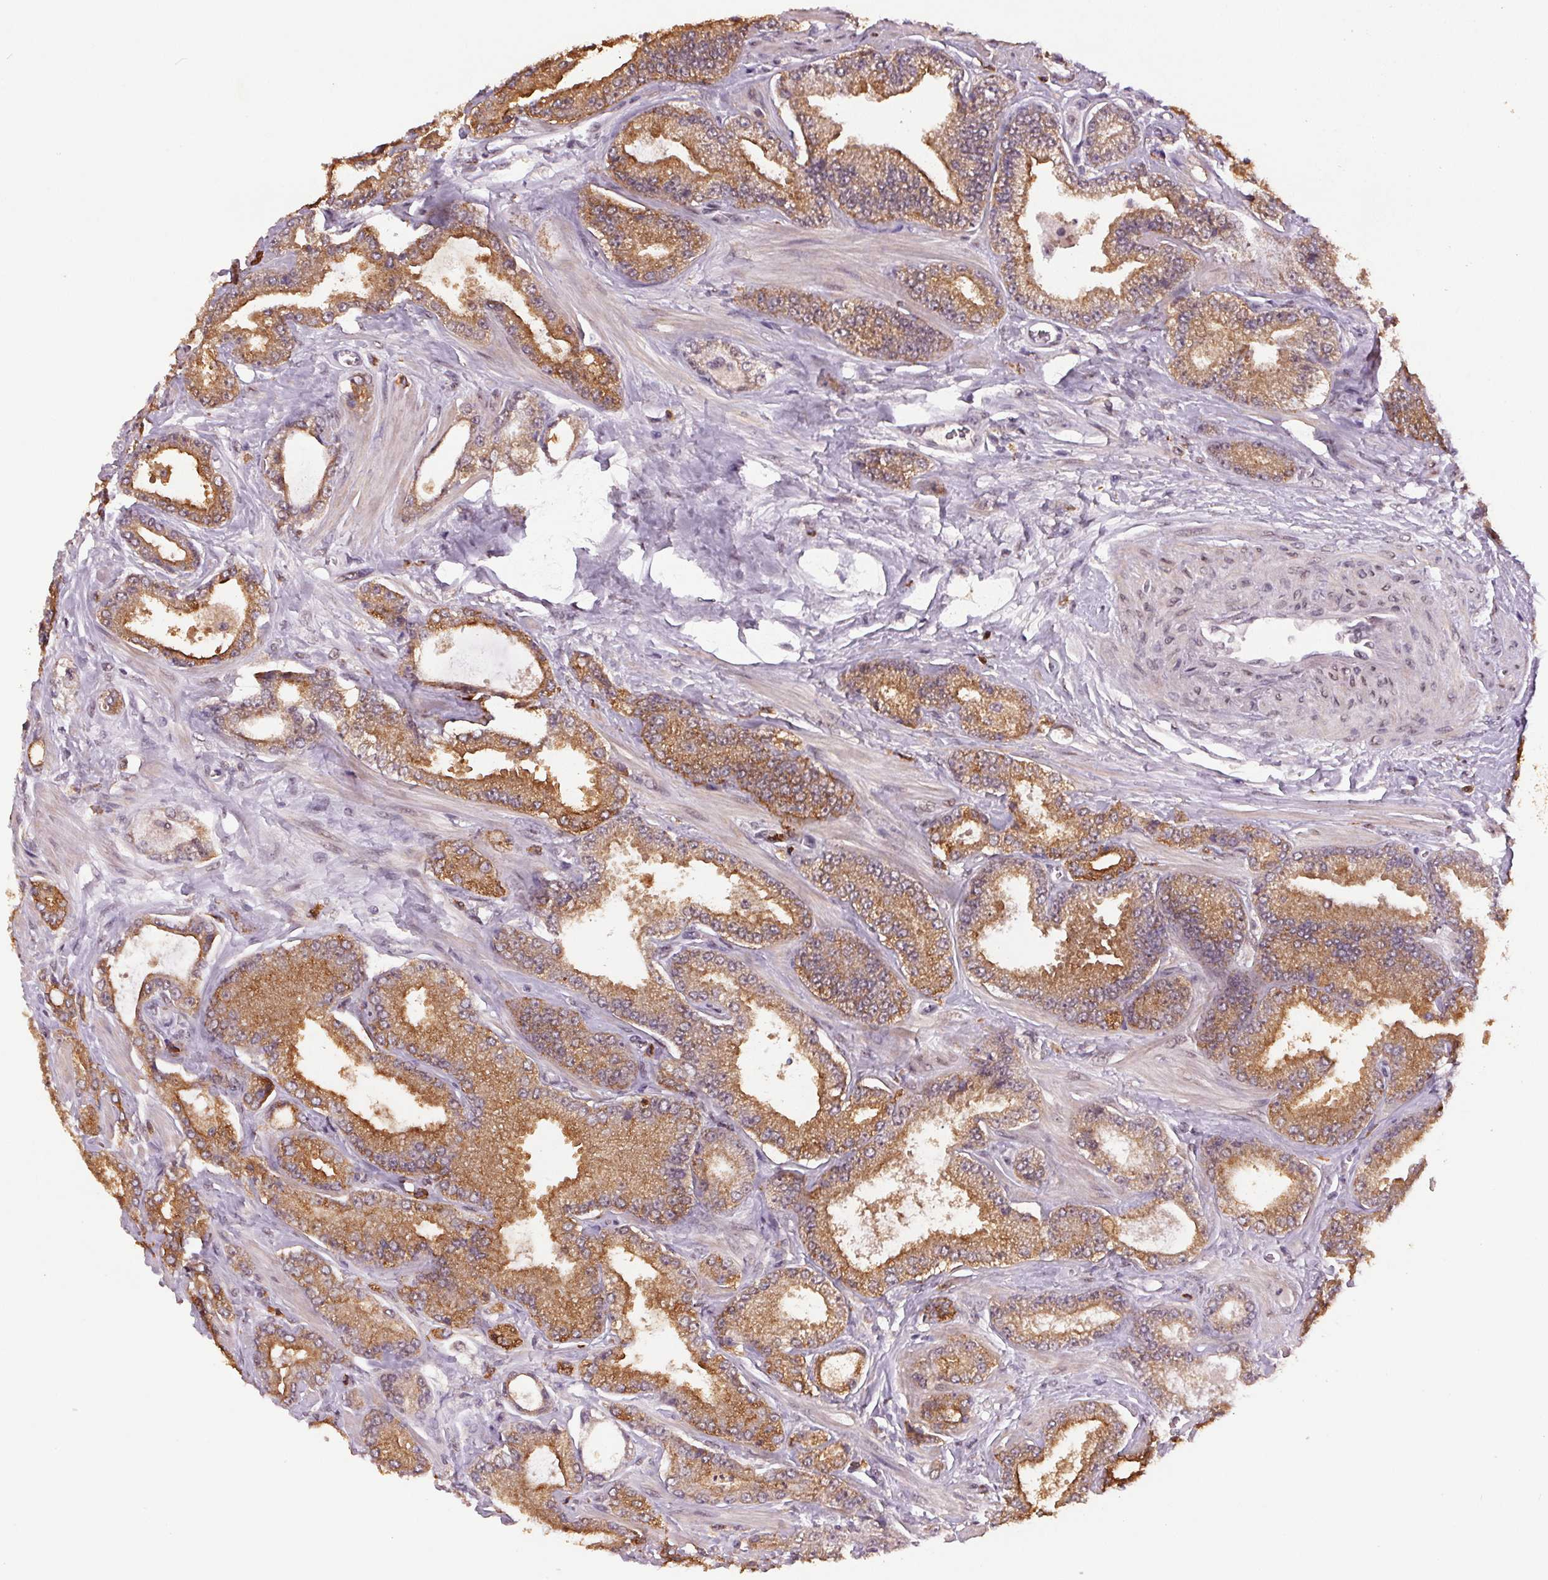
{"staining": {"intensity": "moderate", "quantity": ">75%", "location": "cytoplasmic/membranous"}, "tissue": "prostate cancer", "cell_type": "Tumor cells", "image_type": "cancer", "snomed": [{"axis": "morphology", "description": "Adenocarcinoma, Low grade"}, {"axis": "topography", "description": "Prostate"}], "caption": "Immunohistochemistry of prostate low-grade adenocarcinoma exhibits medium levels of moderate cytoplasmic/membranous expression in about >75% of tumor cells. The protein of interest is stained brown, and the nuclei are stained in blue (DAB (3,3'-diaminobenzidine) IHC with brightfield microscopy, high magnification).", "gene": "ZBTB4", "patient": {"sex": "male", "age": 55}}